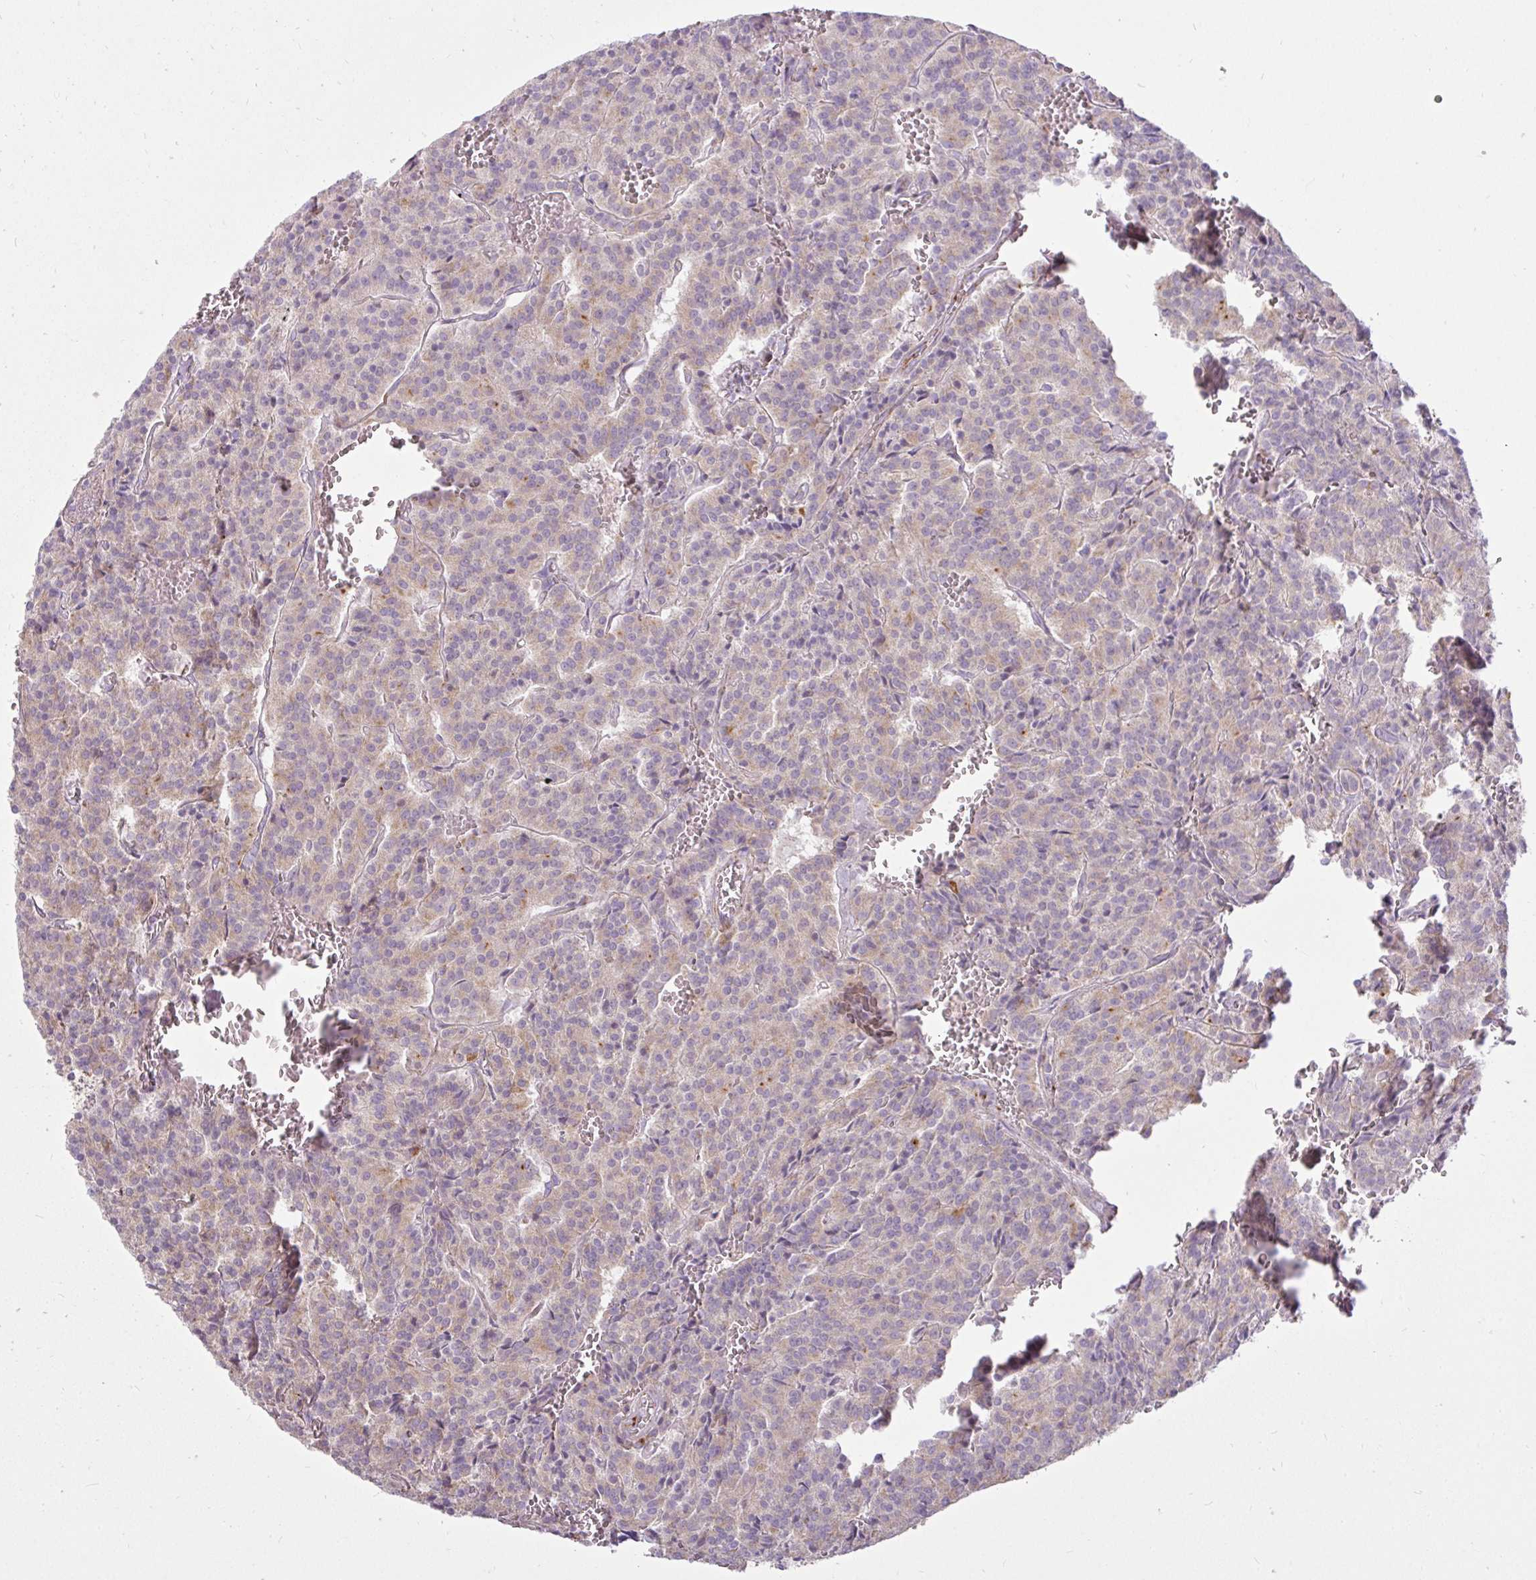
{"staining": {"intensity": "weak", "quantity": "25%-75%", "location": "cytoplasmic/membranous"}, "tissue": "carcinoid", "cell_type": "Tumor cells", "image_type": "cancer", "snomed": [{"axis": "morphology", "description": "Carcinoid, malignant, NOS"}, {"axis": "topography", "description": "Lung"}], "caption": "Protein staining shows weak cytoplasmic/membranous staining in approximately 25%-75% of tumor cells in carcinoid (malignant).", "gene": "STRIP1", "patient": {"sex": "male", "age": 70}}